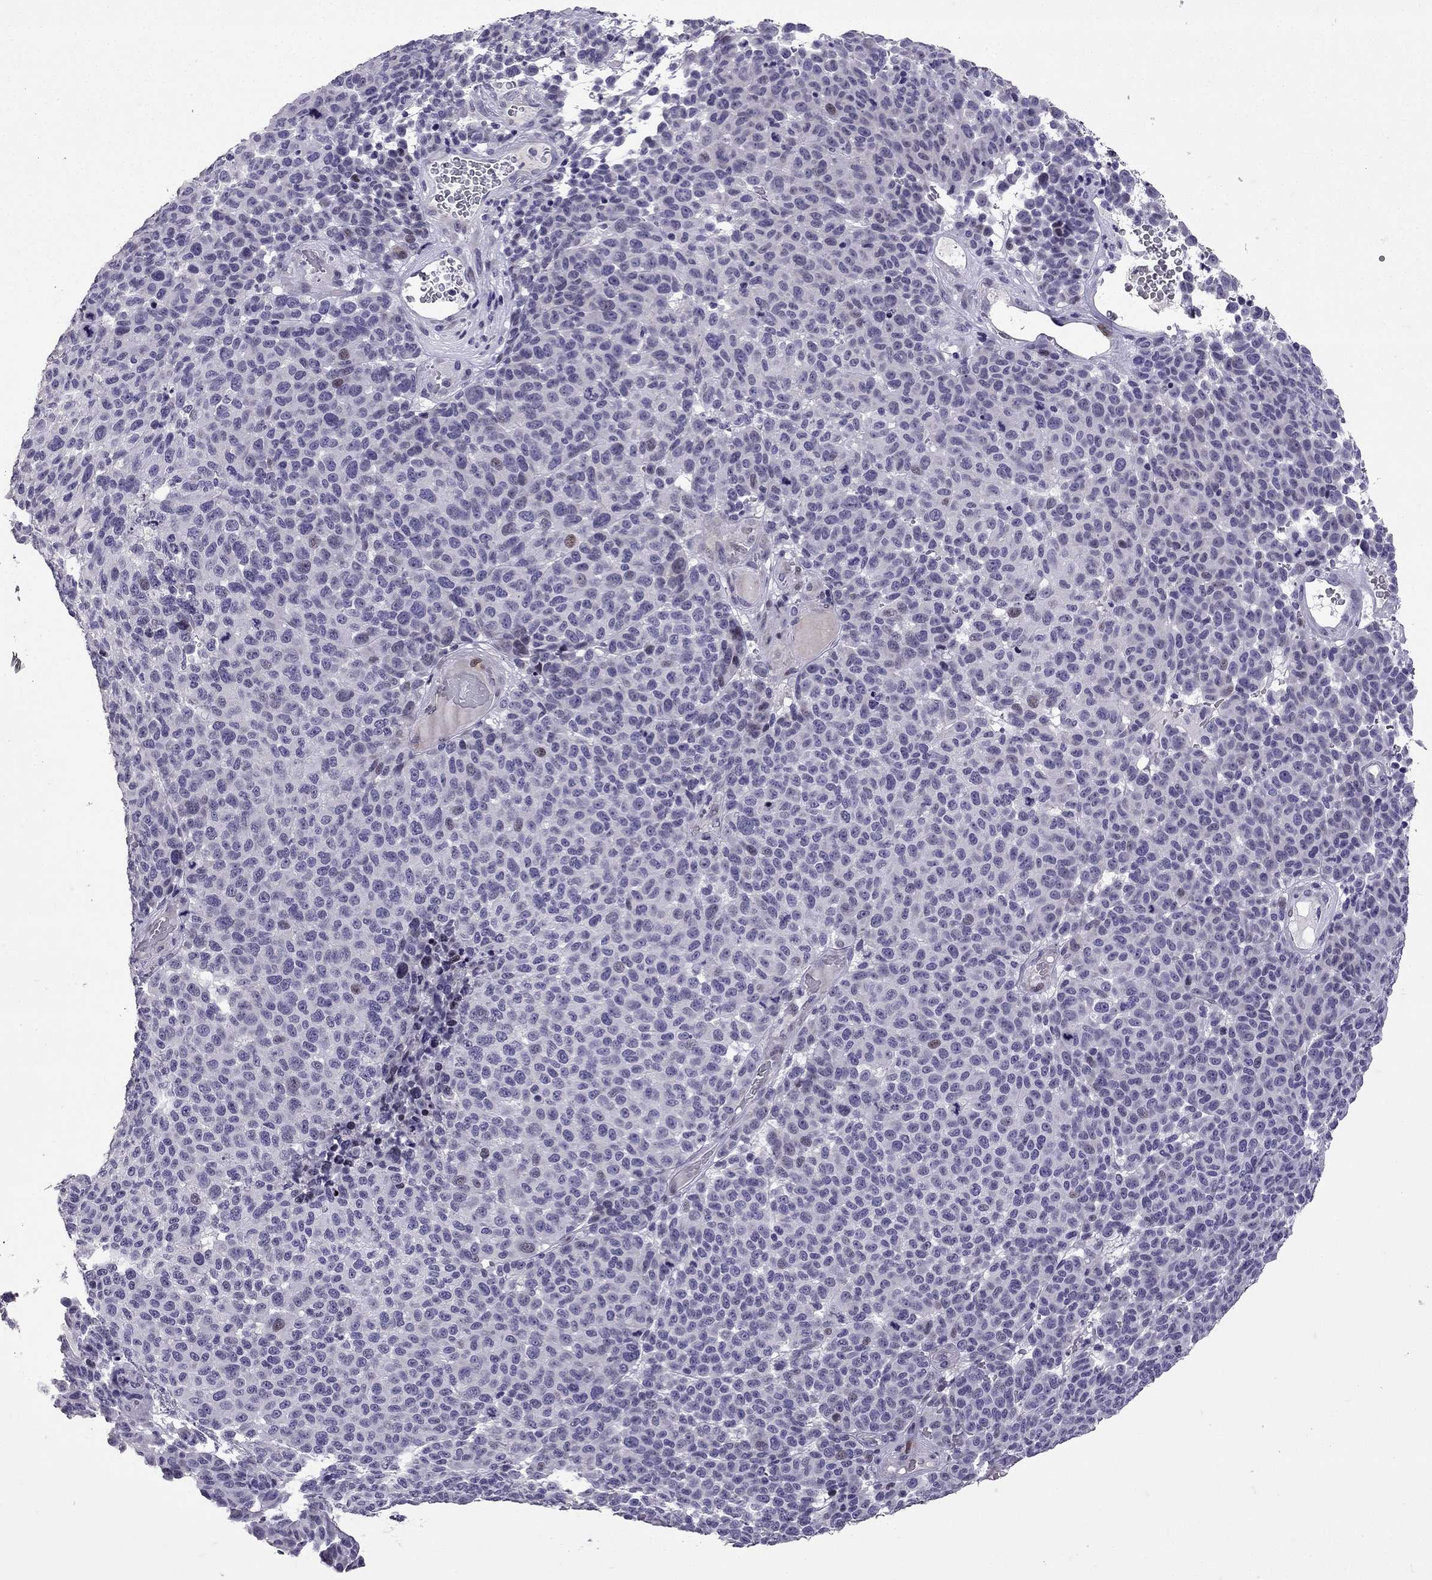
{"staining": {"intensity": "negative", "quantity": "none", "location": "none"}, "tissue": "melanoma", "cell_type": "Tumor cells", "image_type": "cancer", "snomed": [{"axis": "morphology", "description": "Malignant melanoma, NOS"}, {"axis": "topography", "description": "Skin"}], "caption": "Melanoma was stained to show a protein in brown. There is no significant expression in tumor cells. (DAB (3,3'-diaminobenzidine) immunohistochemistry visualized using brightfield microscopy, high magnification).", "gene": "TTN", "patient": {"sex": "male", "age": 59}}